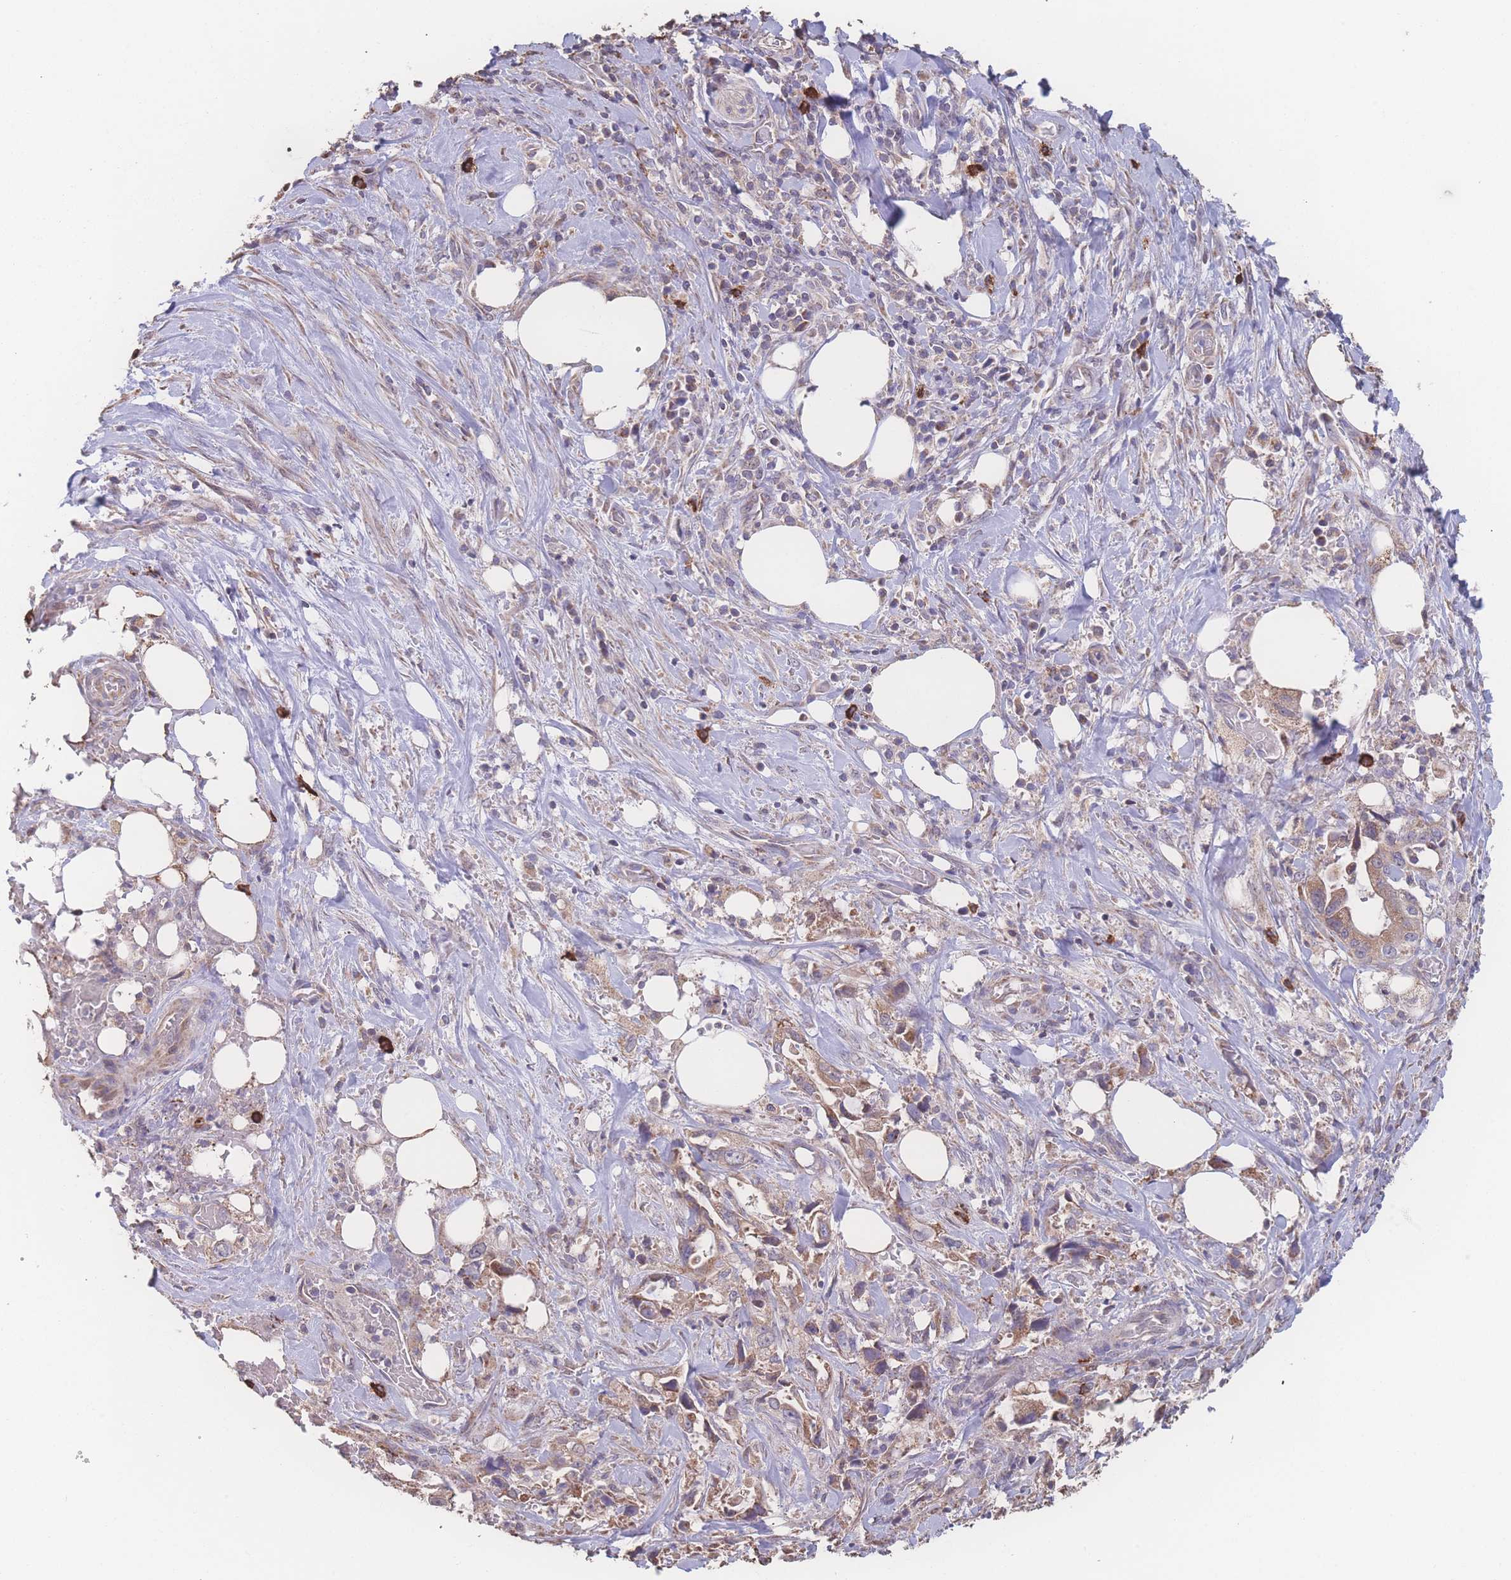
{"staining": {"intensity": "moderate", "quantity": ">75%", "location": "cytoplasmic/membranous"}, "tissue": "pancreatic cancer", "cell_type": "Tumor cells", "image_type": "cancer", "snomed": [{"axis": "morphology", "description": "Adenocarcinoma, NOS"}, {"axis": "topography", "description": "Pancreas"}], "caption": "Protein staining of pancreatic cancer (adenocarcinoma) tissue reveals moderate cytoplasmic/membranous positivity in about >75% of tumor cells.", "gene": "SGSM3", "patient": {"sex": "female", "age": 61}}